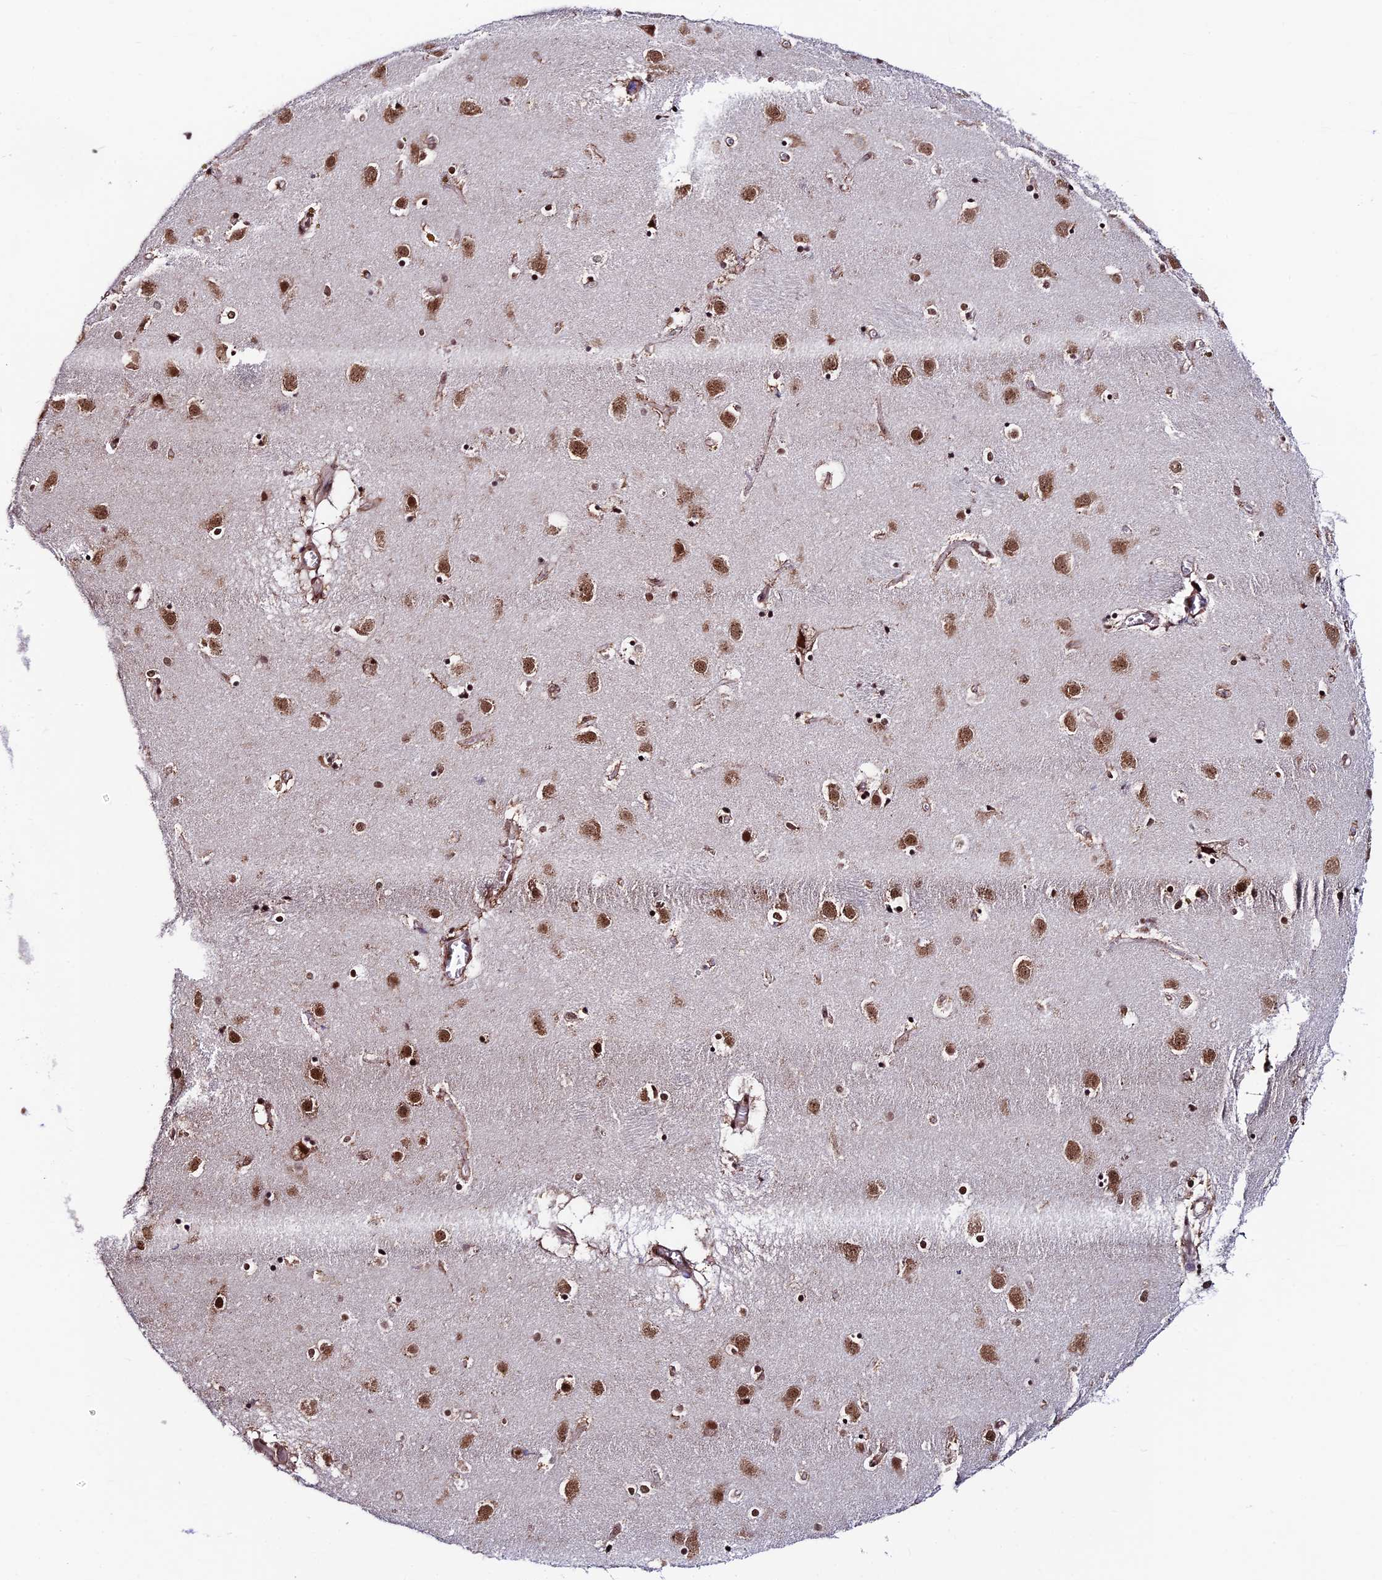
{"staining": {"intensity": "moderate", "quantity": ">75%", "location": "nuclear"}, "tissue": "caudate", "cell_type": "Glial cells", "image_type": "normal", "snomed": [{"axis": "morphology", "description": "Normal tissue, NOS"}, {"axis": "topography", "description": "Lateral ventricle wall"}], "caption": "Benign caudate shows moderate nuclear staining in about >75% of glial cells Nuclei are stained in blue..", "gene": "RBM42", "patient": {"sex": "male", "age": 70}}